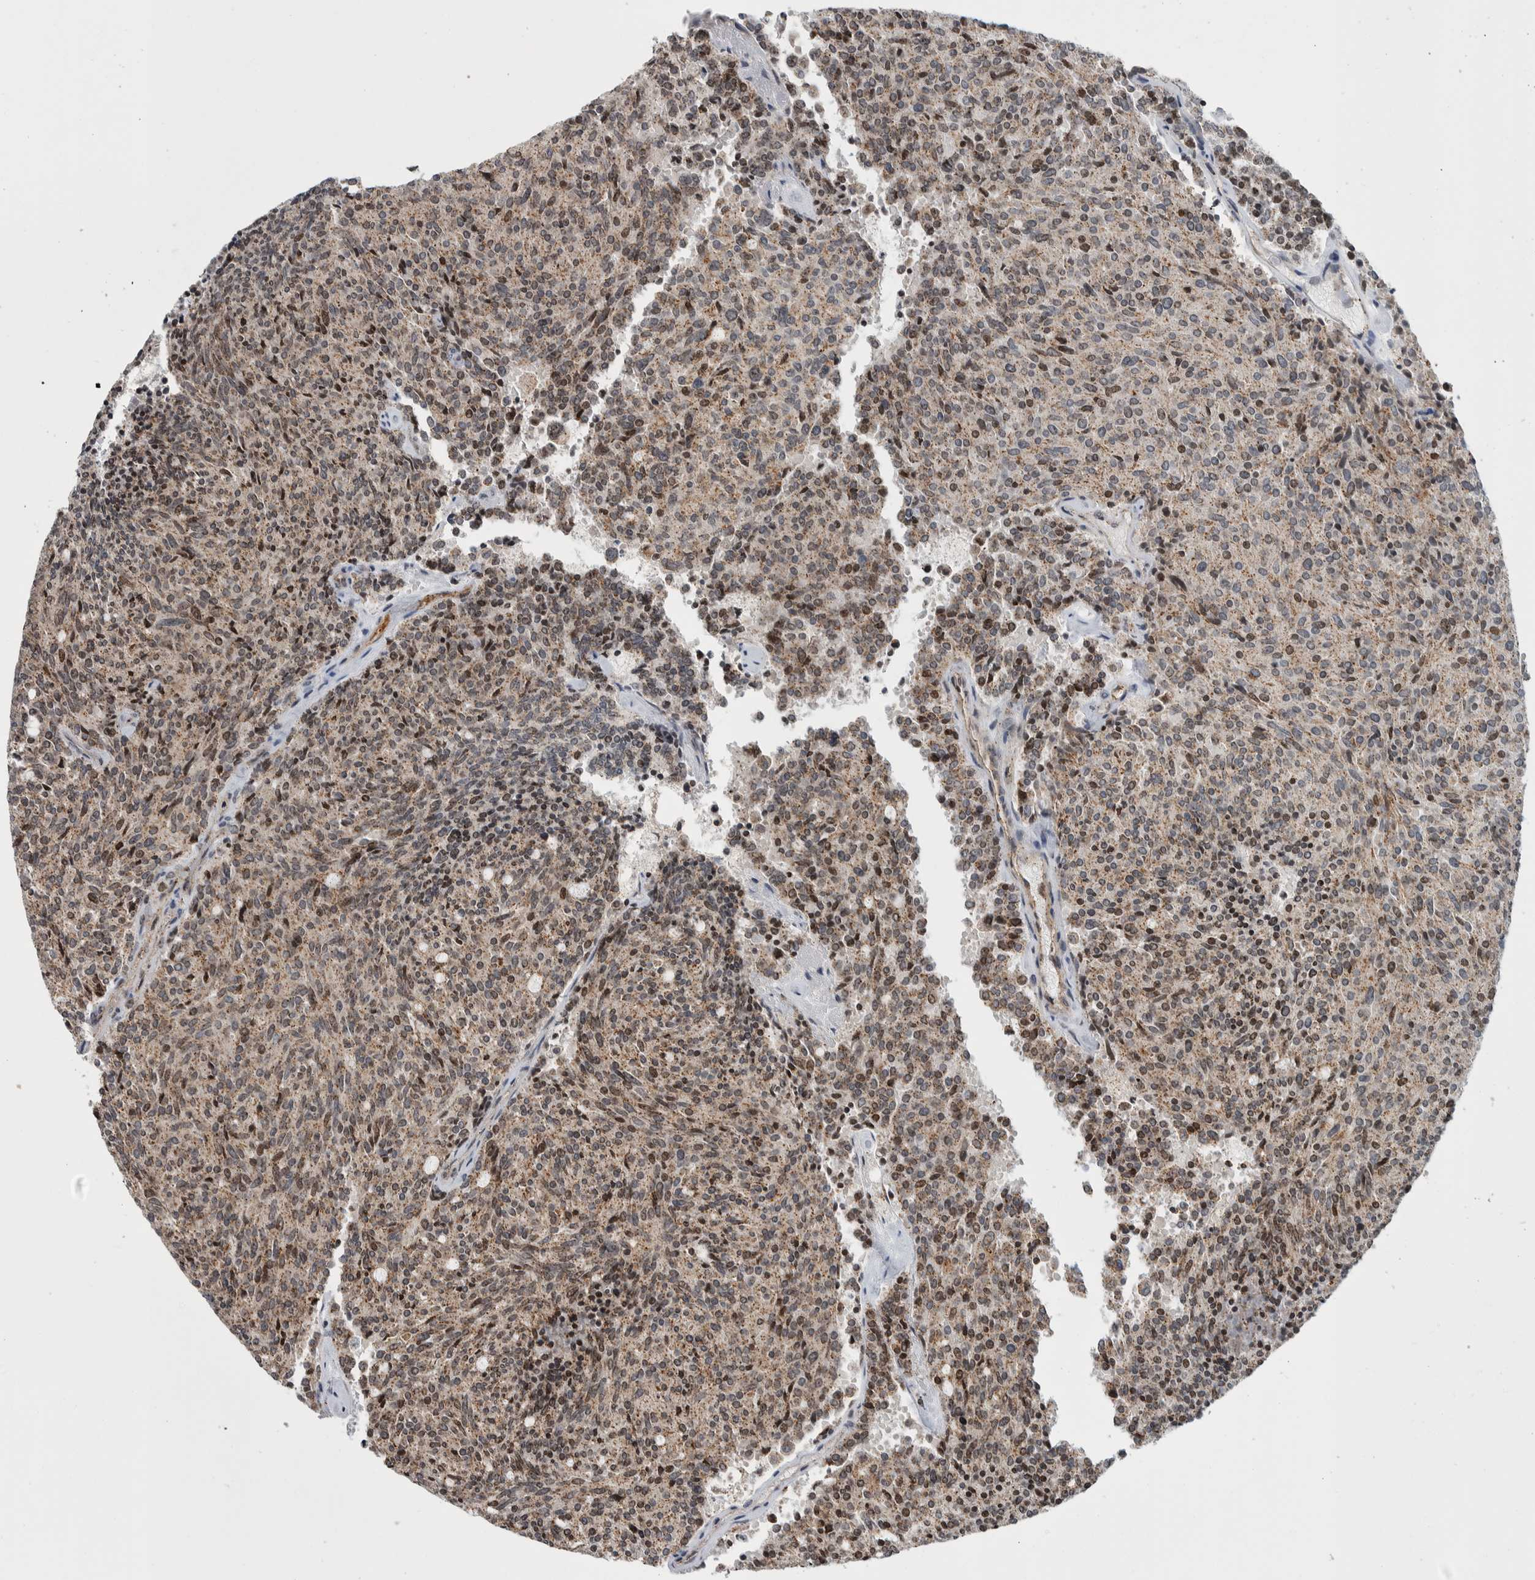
{"staining": {"intensity": "weak", "quantity": ">75%", "location": "cytoplasmic/membranous,nuclear"}, "tissue": "carcinoid", "cell_type": "Tumor cells", "image_type": "cancer", "snomed": [{"axis": "morphology", "description": "Carcinoid, malignant, NOS"}, {"axis": "topography", "description": "Pancreas"}], "caption": "Brown immunohistochemical staining in human carcinoid demonstrates weak cytoplasmic/membranous and nuclear staining in about >75% of tumor cells.", "gene": "MSL1", "patient": {"sex": "female", "age": 54}}